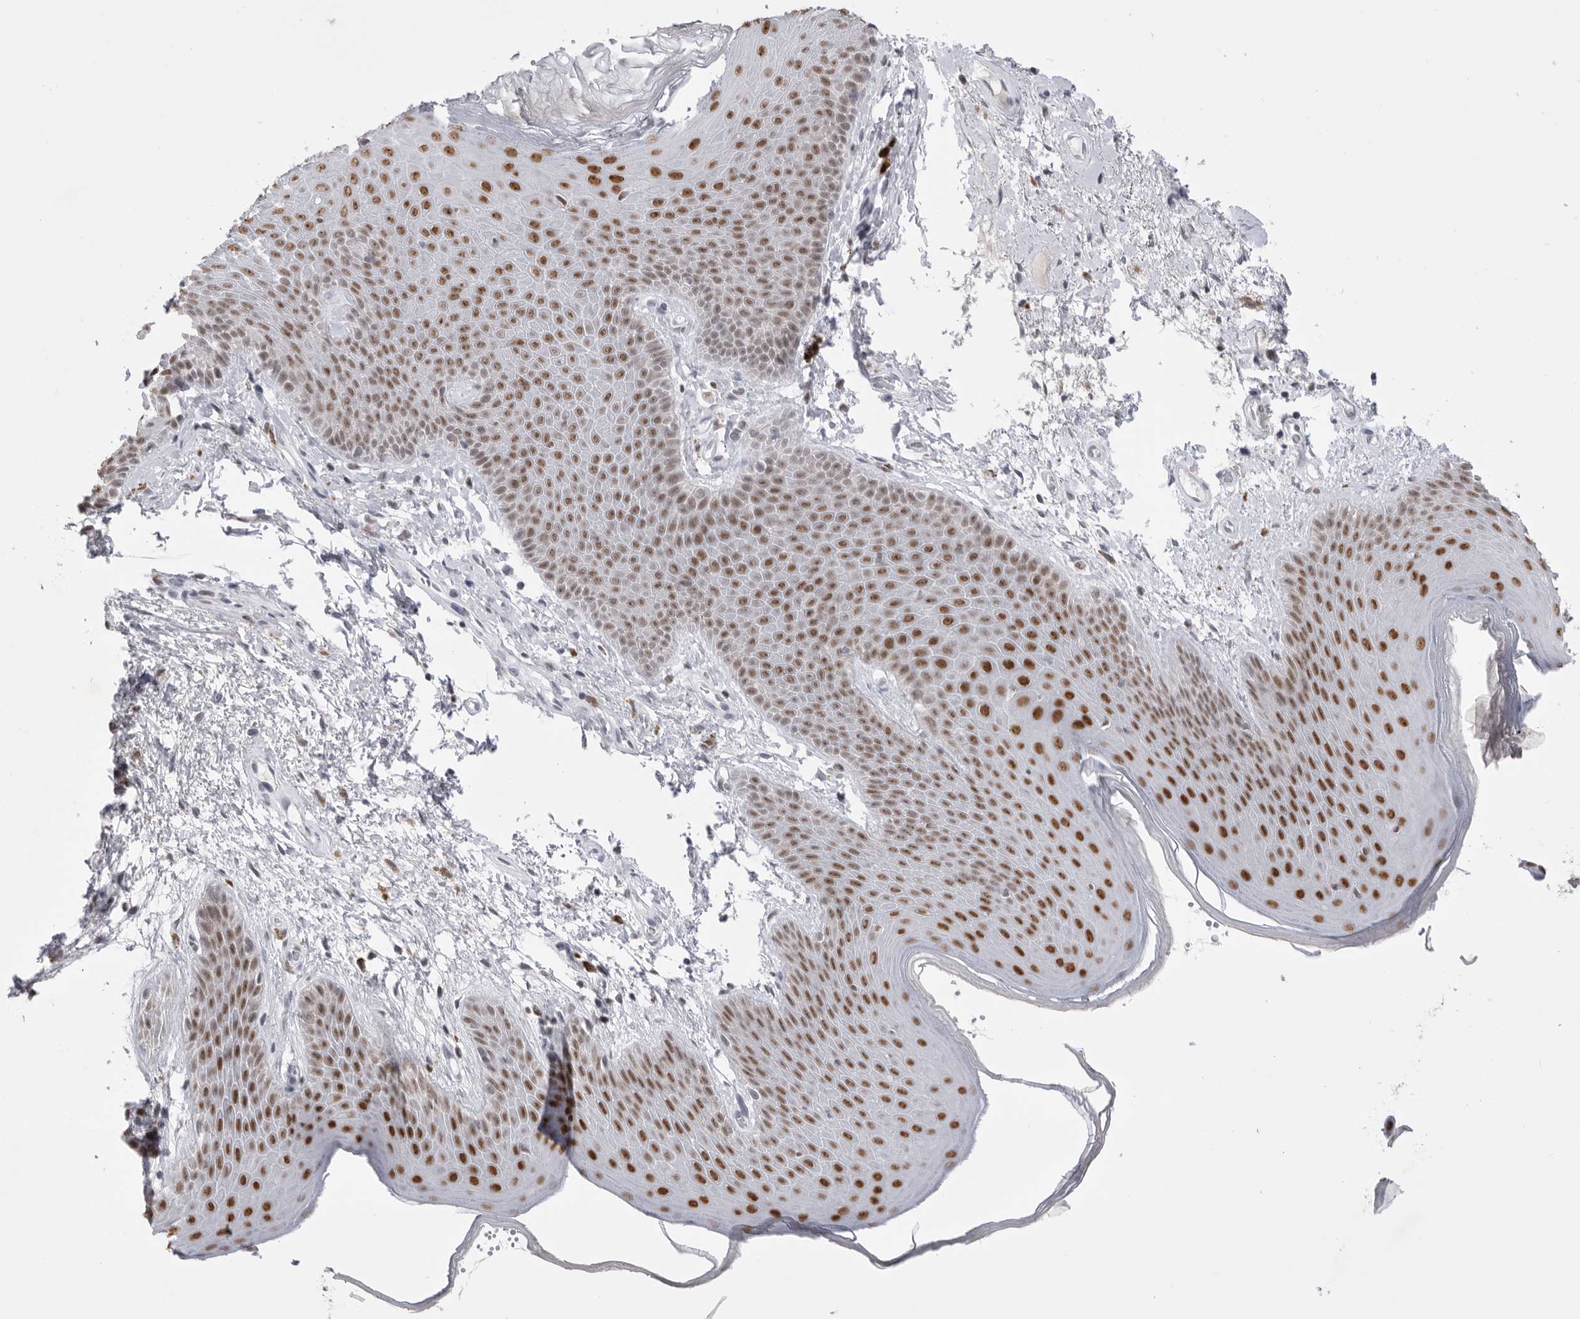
{"staining": {"intensity": "strong", "quantity": ">75%", "location": "nuclear"}, "tissue": "skin", "cell_type": "Epidermal cells", "image_type": "normal", "snomed": [{"axis": "morphology", "description": "Normal tissue, NOS"}, {"axis": "topography", "description": "Anal"}], "caption": "IHC staining of unremarkable skin, which exhibits high levels of strong nuclear expression in approximately >75% of epidermal cells indicating strong nuclear protein staining. The staining was performed using DAB (3,3'-diaminobenzidine) (brown) for protein detection and nuclei were counterstained in hematoxylin (blue).", "gene": "ZBTB7B", "patient": {"sex": "male", "age": 74}}